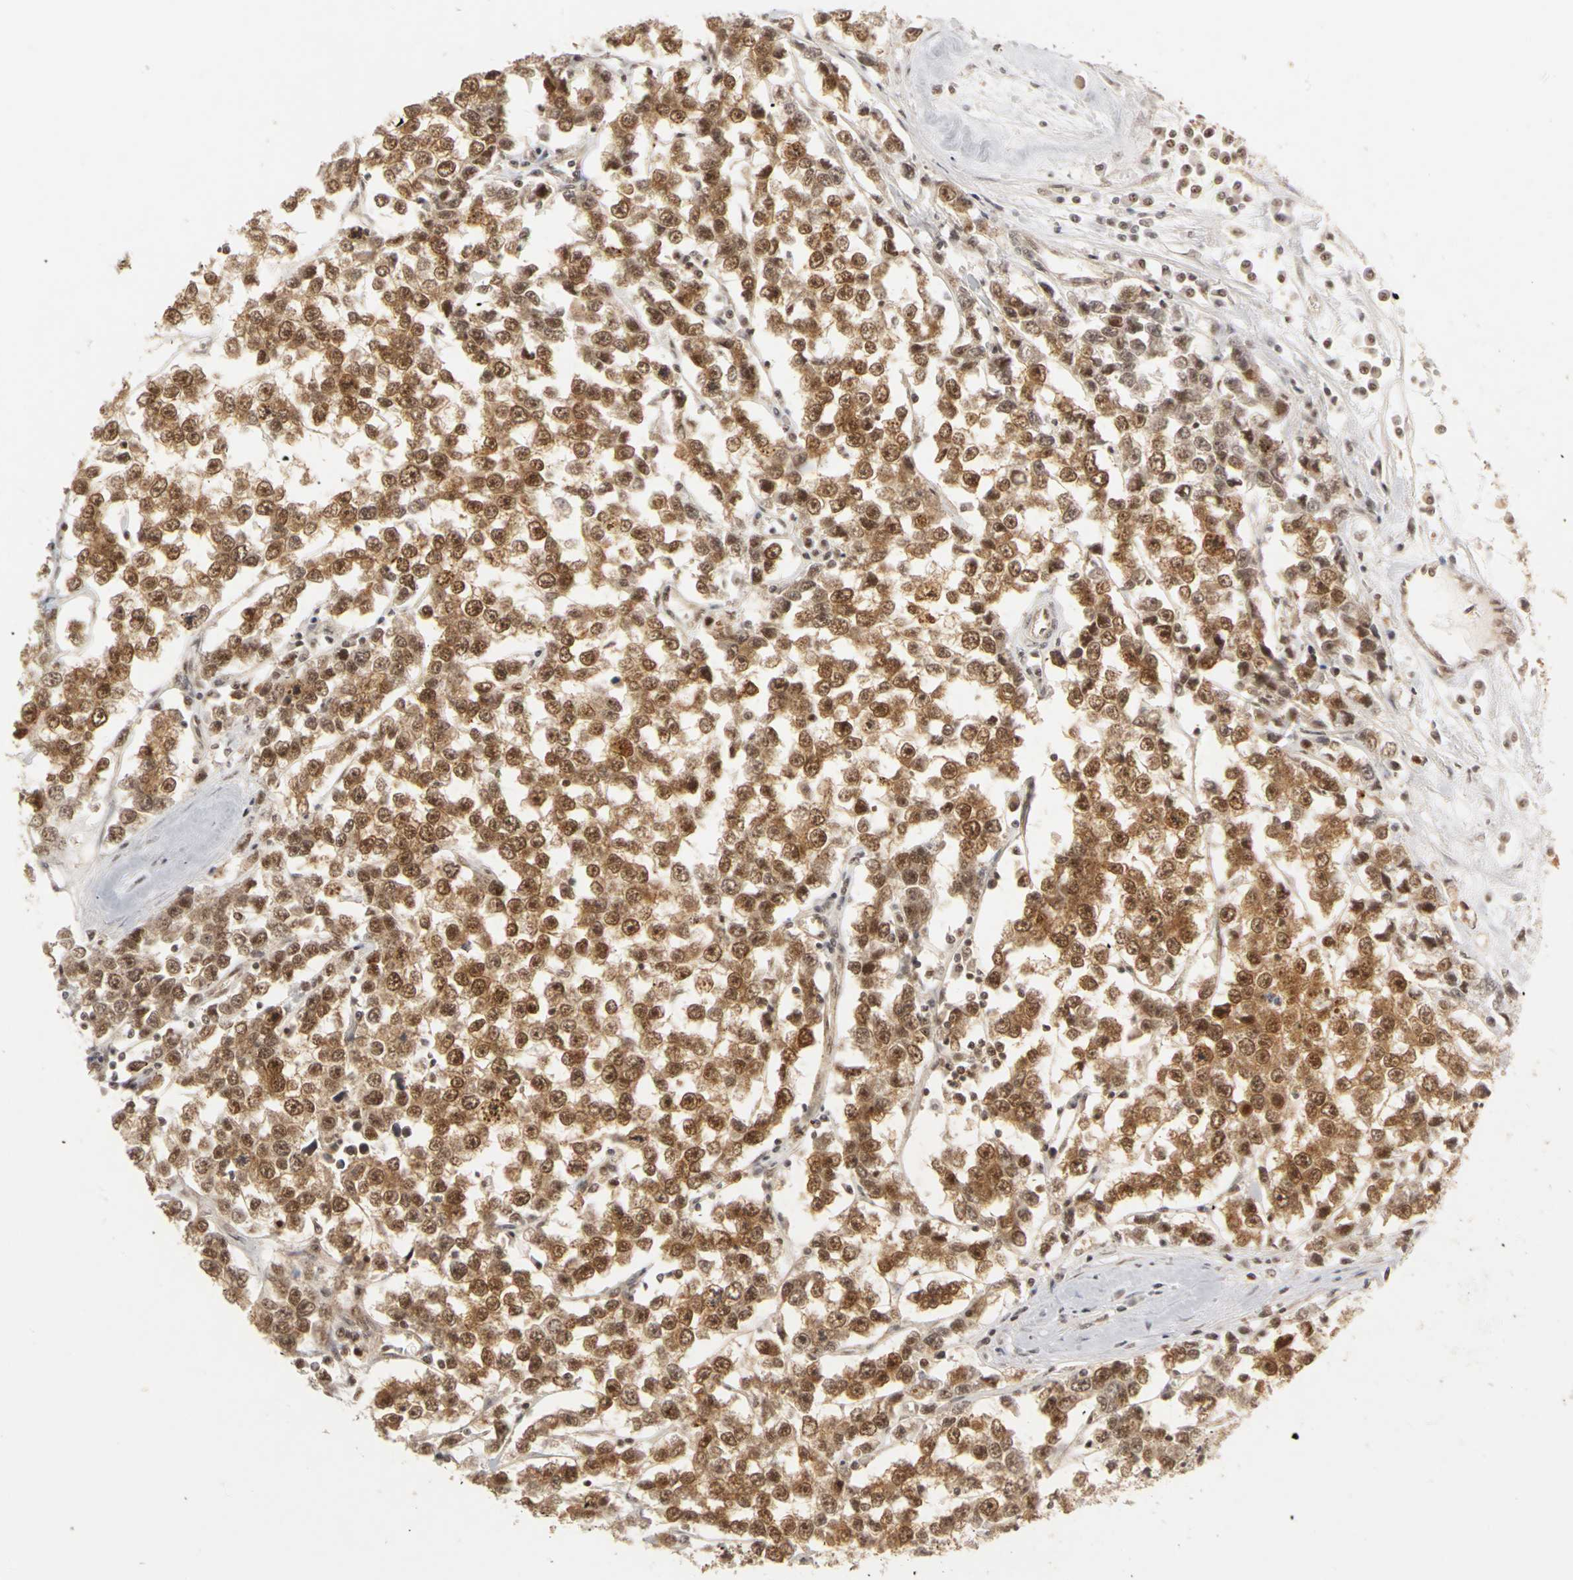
{"staining": {"intensity": "moderate", "quantity": ">75%", "location": "cytoplasmic/membranous,nuclear"}, "tissue": "testis cancer", "cell_type": "Tumor cells", "image_type": "cancer", "snomed": [{"axis": "morphology", "description": "Seminoma, NOS"}, {"axis": "morphology", "description": "Carcinoma, Embryonal, NOS"}, {"axis": "topography", "description": "Testis"}], "caption": "Testis cancer stained with immunohistochemistry (IHC) displays moderate cytoplasmic/membranous and nuclear positivity in approximately >75% of tumor cells.", "gene": "CSNK2B", "patient": {"sex": "male", "age": 52}}